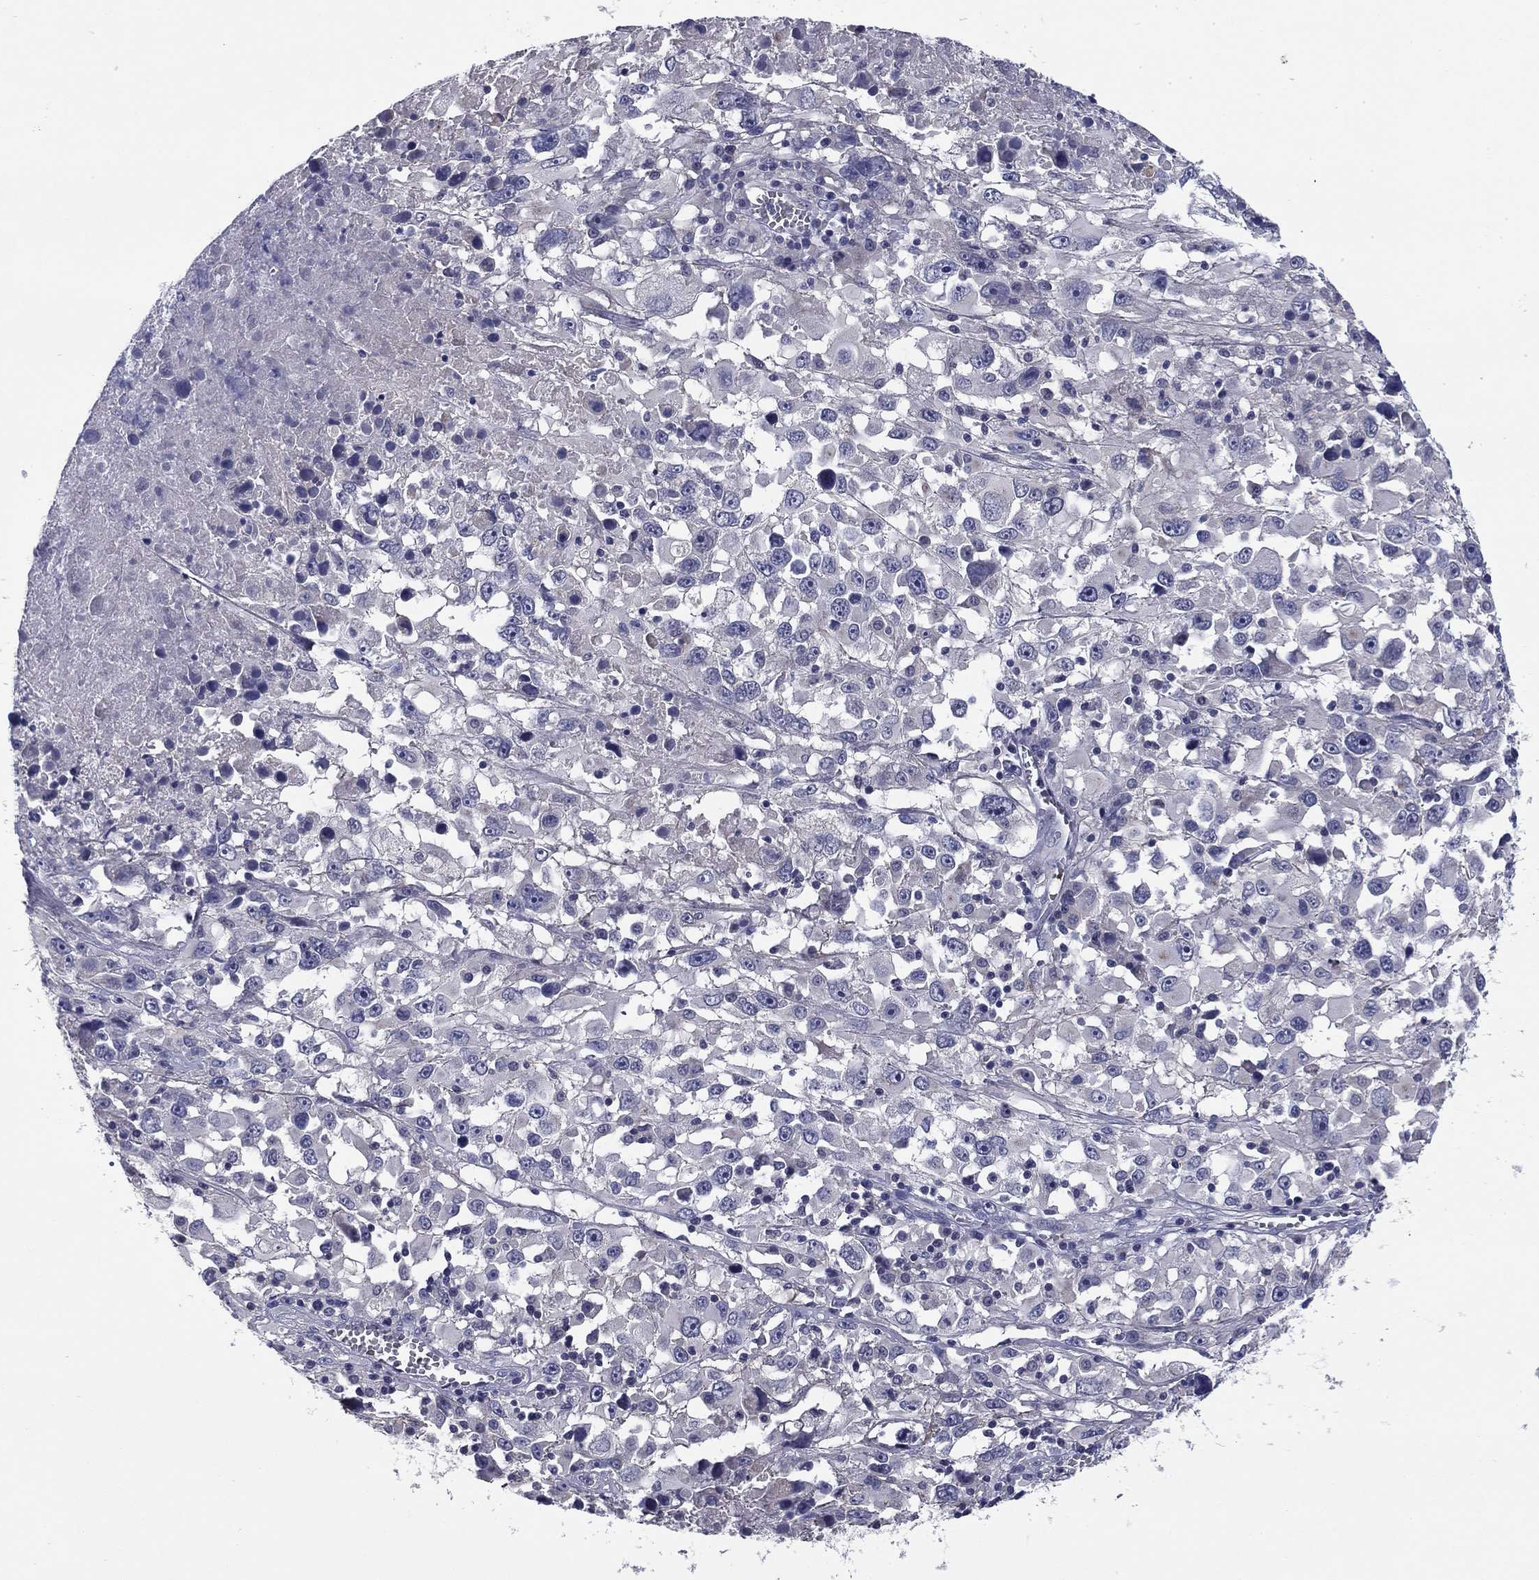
{"staining": {"intensity": "negative", "quantity": "none", "location": "none"}, "tissue": "melanoma", "cell_type": "Tumor cells", "image_type": "cancer", "snomed": [{"axis": "morphology", "description": "Malignant melanoma, Metastatic site"}, {"axis": "topography", "description": "Soft tissue"}], "caption": "Malignant melanoma (metastatic site) was stained to show a protein in brown. There is no significant staining in tumor cells.", "gene": "REXO5", "patient": {"sex": "male", "age": 50}}